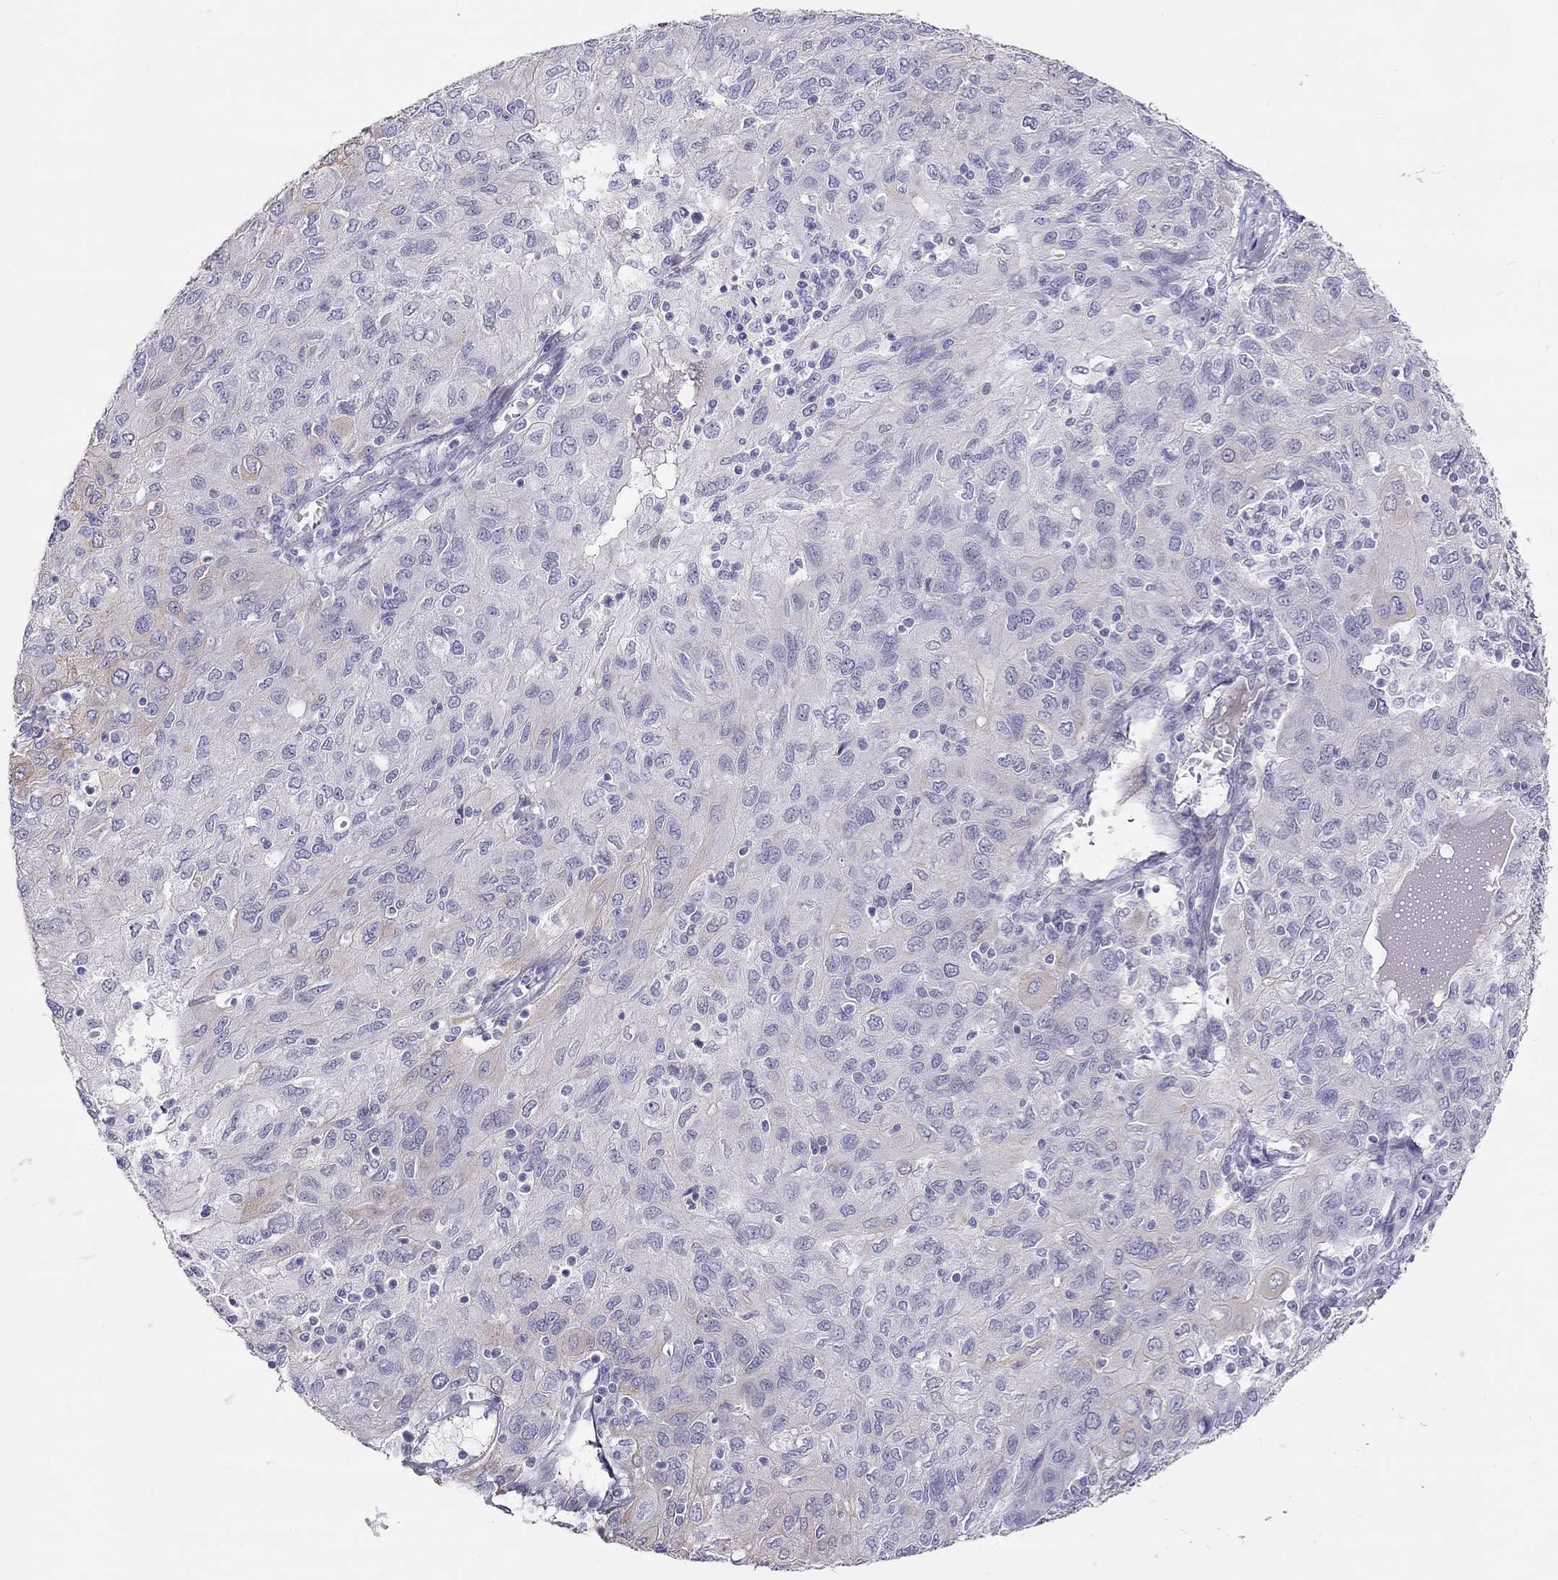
{"staining": {"intensity": "negative", "quantity": "none", "location": "none"}, "tissue": "ovarian cancer", "cell_type": "Tumor cells", "image_type": "cancer", "snomed": [{"axis": "morphology", "description": "Carcinoma, endometroid"}, {"axis": "topography", "description": "Ovary"}], "caption": "High magnification brightfield microscopy of endometroid carcinoma (ovarian) stained with DAB (brown) and counterstained with hematoxylin (blue): tumor cells show no significant positivity. (DAB (3,3'-diaminobenzidine) immunohistochemistry (IHC) visualized using brightfield microscopy, high magnification).", "gene": "KCNV2", "patient": {"sex": "female", "age": 50}}